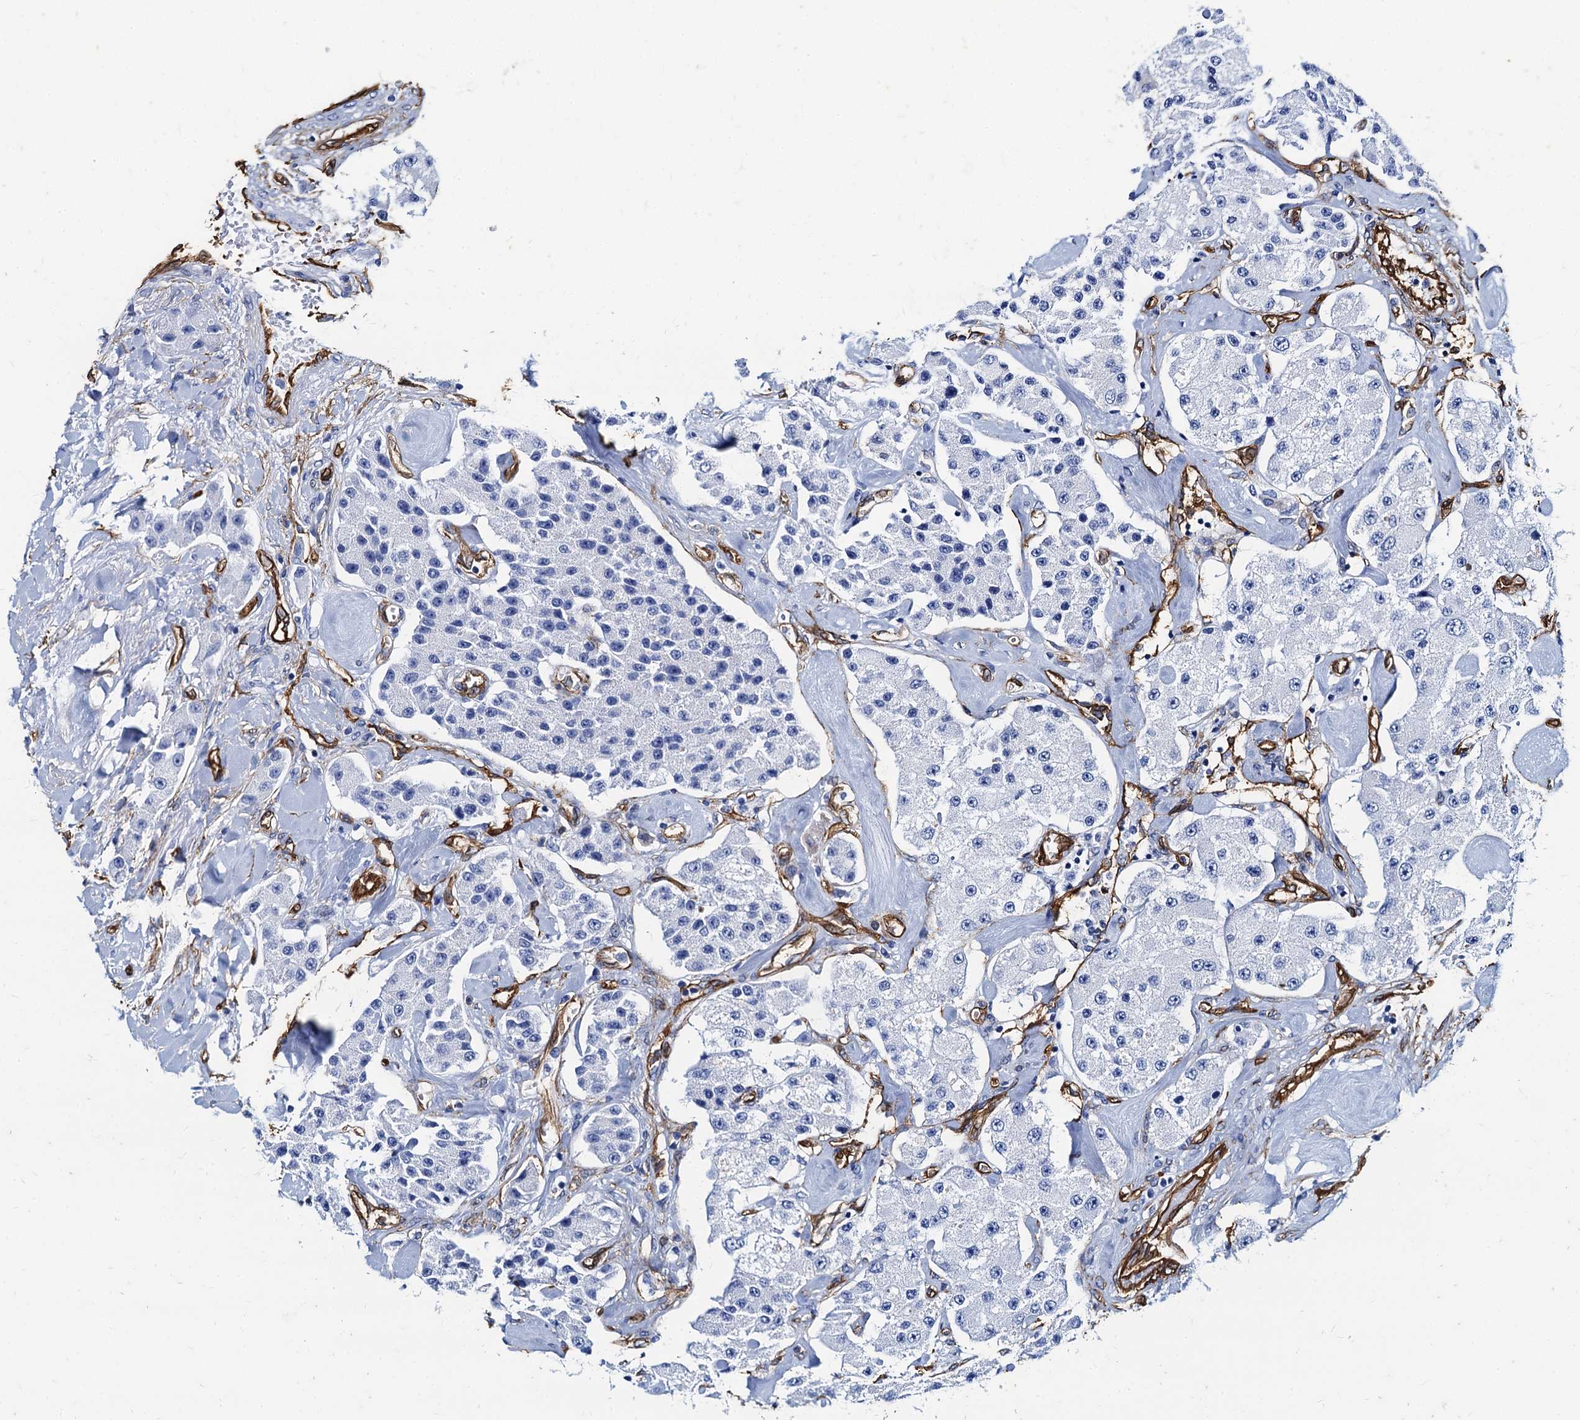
{"staining": {"intensity": "negative", "quantity": "none", "location": "none"}, "tissue": "carcinoid", "cell_type": "Tumor cells", "image_type": "cancer", "snomed": [{"axis": "morphology", "description": "Carcinoid, malignant, NOS"}, {"axis": "topography", "description": "Pancreas"}], "caption": "A high-resolution micrograph shows immunohistochemistry staining of carcinoid (malignant), which demonstrates no significant positivity in tumor cells. Nuclei are stained in blue.", "gene": "CAVIN2", "patient": {"sex": "male", "age": 41}}